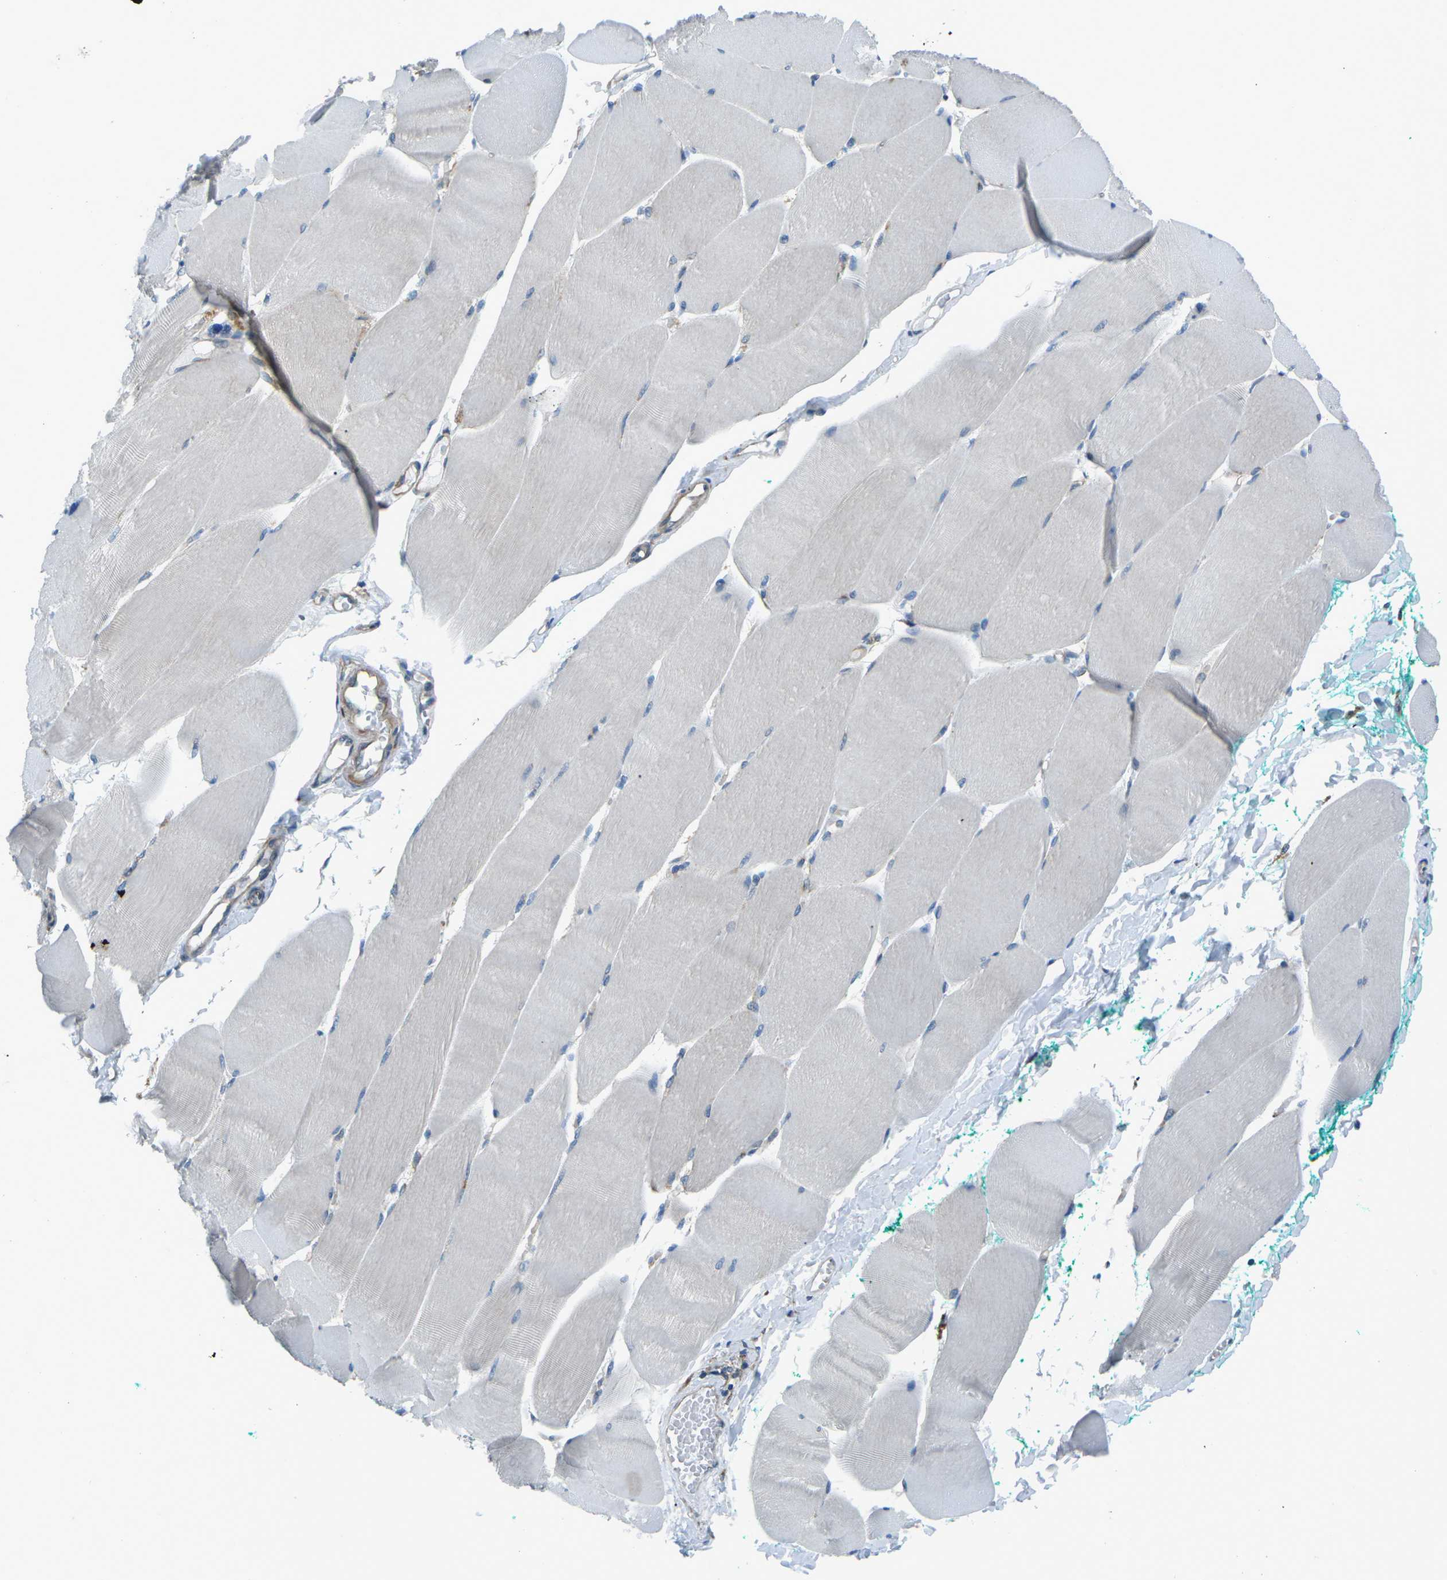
{"staining": {"intensity": "negative", "quantity": "none", "location": "none"}, "tissue": "skeletal muscle", "cell_type": "Myocytes", "image_type": "normal", "snomed": [{"axis": "morphology", "description": "Normal tissue, NOS"}, {"axis": "morphology", "description": "Squamous cell carcinoma, NOS"}, {"axis": "topography", "description": "Skeletal muscle"}], "caption": "DAB (3,3'-diaminobenzidine) immunohistochemical staining of unremarkable human skeletal muscle demonstrates no significant staining in myocytes.", "gene": "CDK17", "patient": {"sex": "male", "age": 51}}